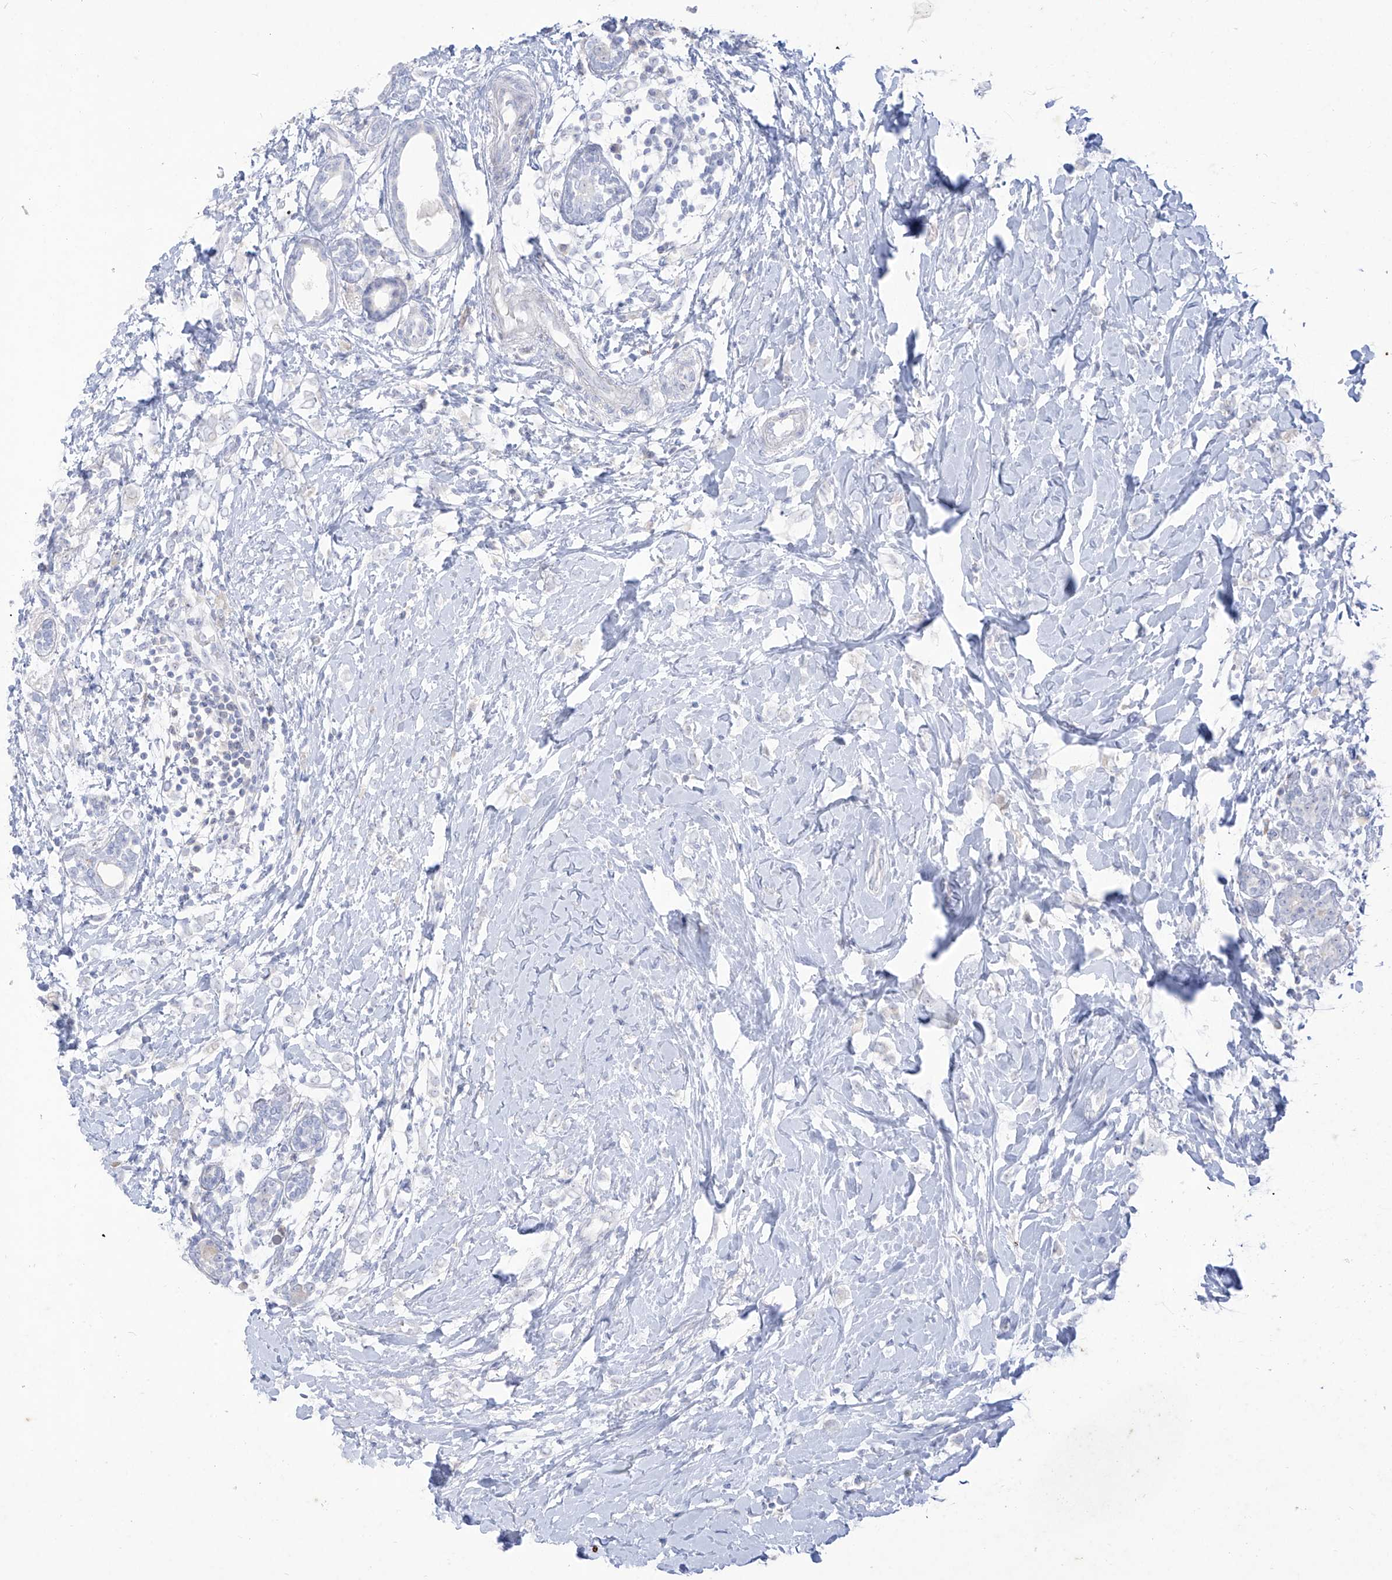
{"staining": {"intensity": "negative", "quantity": "none", "location": "none"}, "tissue": "breast cancer", "cell_type": "Tumor cells", "image_type": "cancer", "snomed": [{"axis": "morphology", "description": "Normal tissue, NOS"}, {"axis": "morphology", "description": "Lobular carcinoma"}, {"axis": "topography", "description": "Breast"}], "caption": "IHC histopathology image of neoplastic tissue: human lobular carcinoma (breast) stained with DAB (3,3'-diaminobenzidine) demonstrates no significant protein staining in tumor cells.", "gene": "TGM4", "patient": {"sex": "female", "age": 47}}